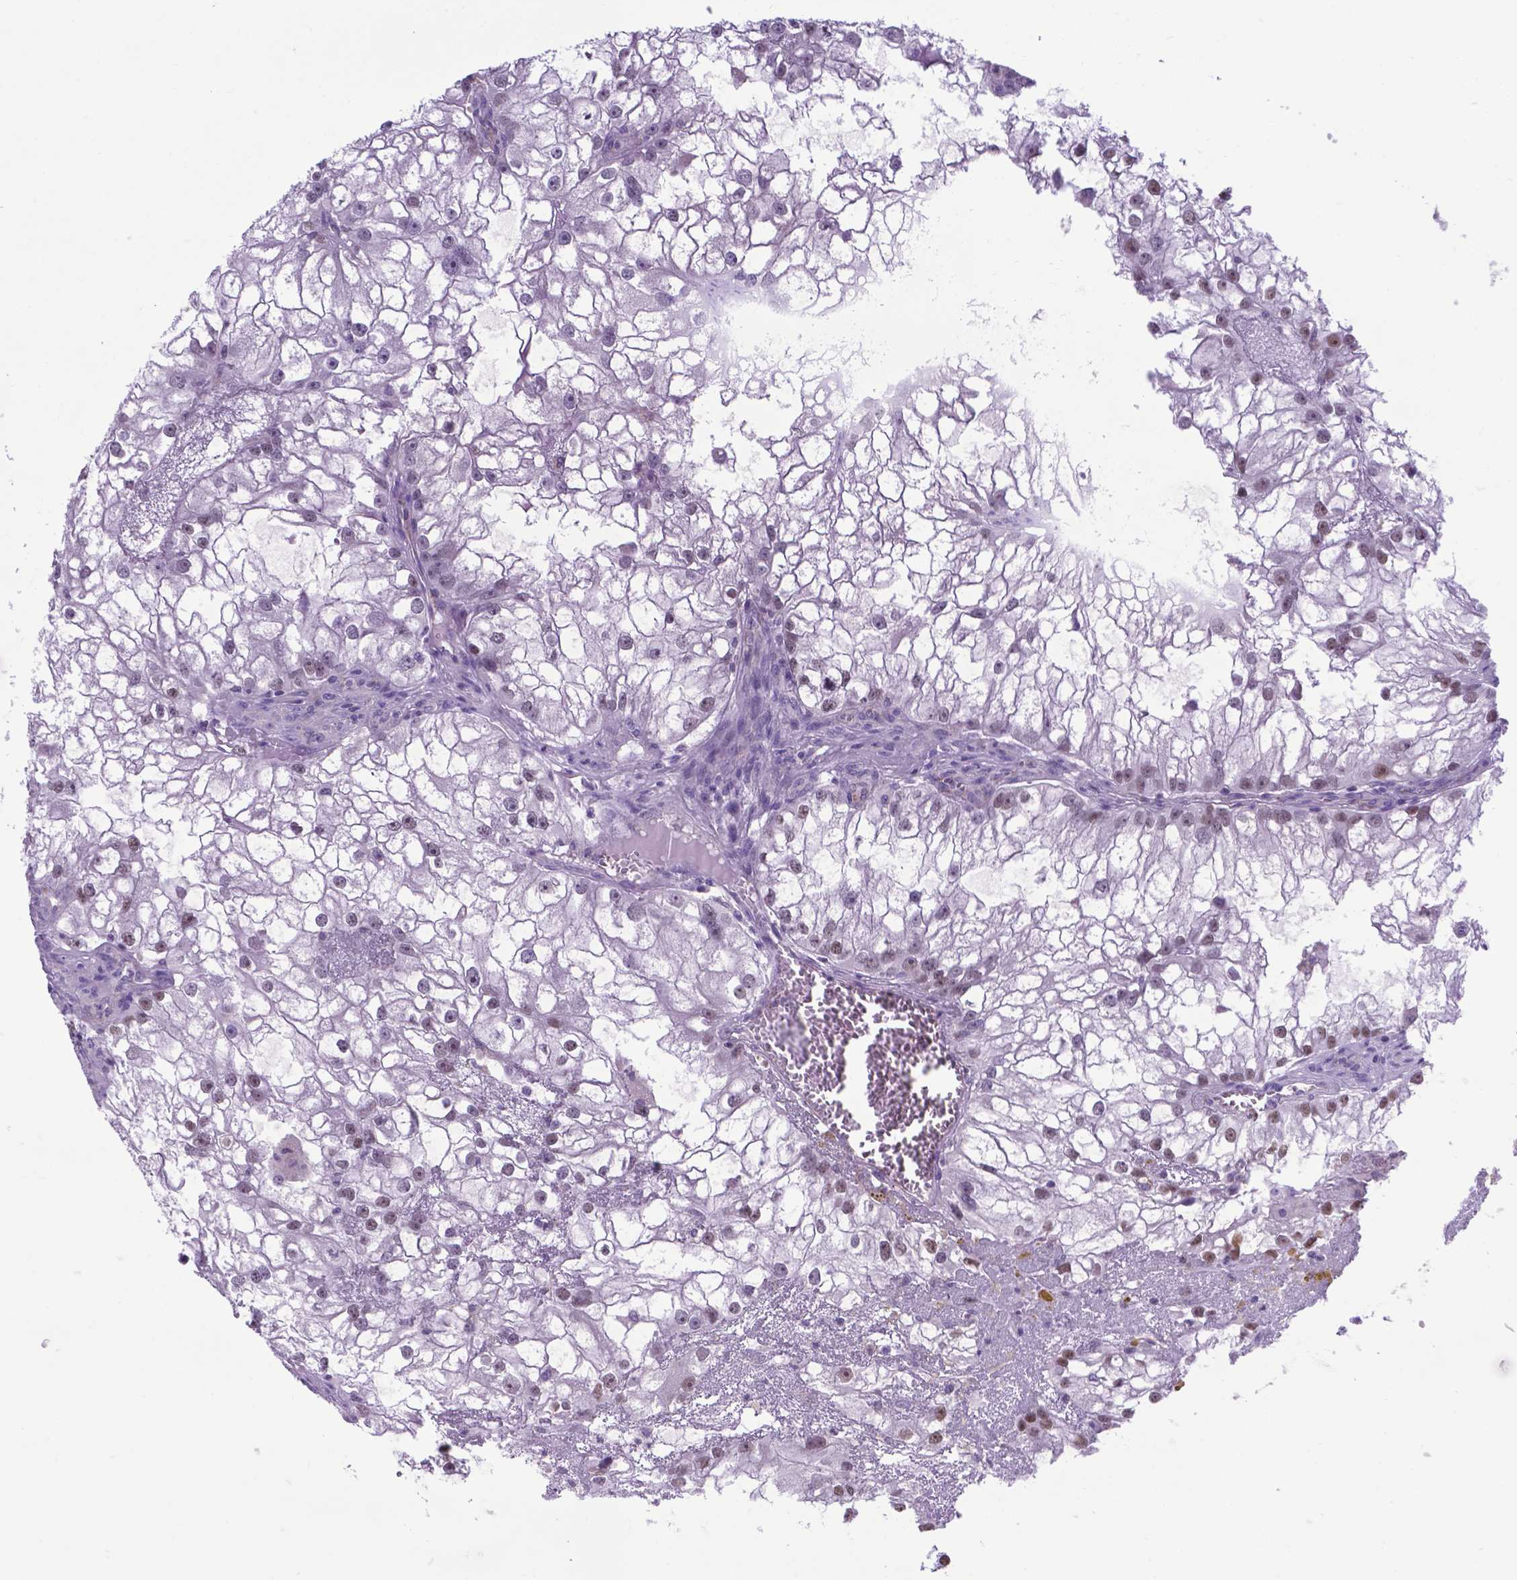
{"staining": {"intensity": "moderate", "quantity": "25%-75%", "location": "nuclear"}, "tissue": "renal cancer", "cell_type": "Tumor cells", "image_type": "cancer", "snomed": [{"axis": "morphology", "description": "Adenocarcinoma, NOS"}, {"axis": "topography", "description": "Kidney"}], "caption": "High-magnification brightfield microscopy of renal adenocarcinoma stained with DAB (brown) and counterstained with hematoxylin (blue). tumor cells exhibit moderate nuclear staining is present in approximately25%-75% of cells. (brown staining indicates protein expression, while blue staining denotes nuclei).", "gene": "POU3F3", "patient": {"sex": "male", "age": 59}}